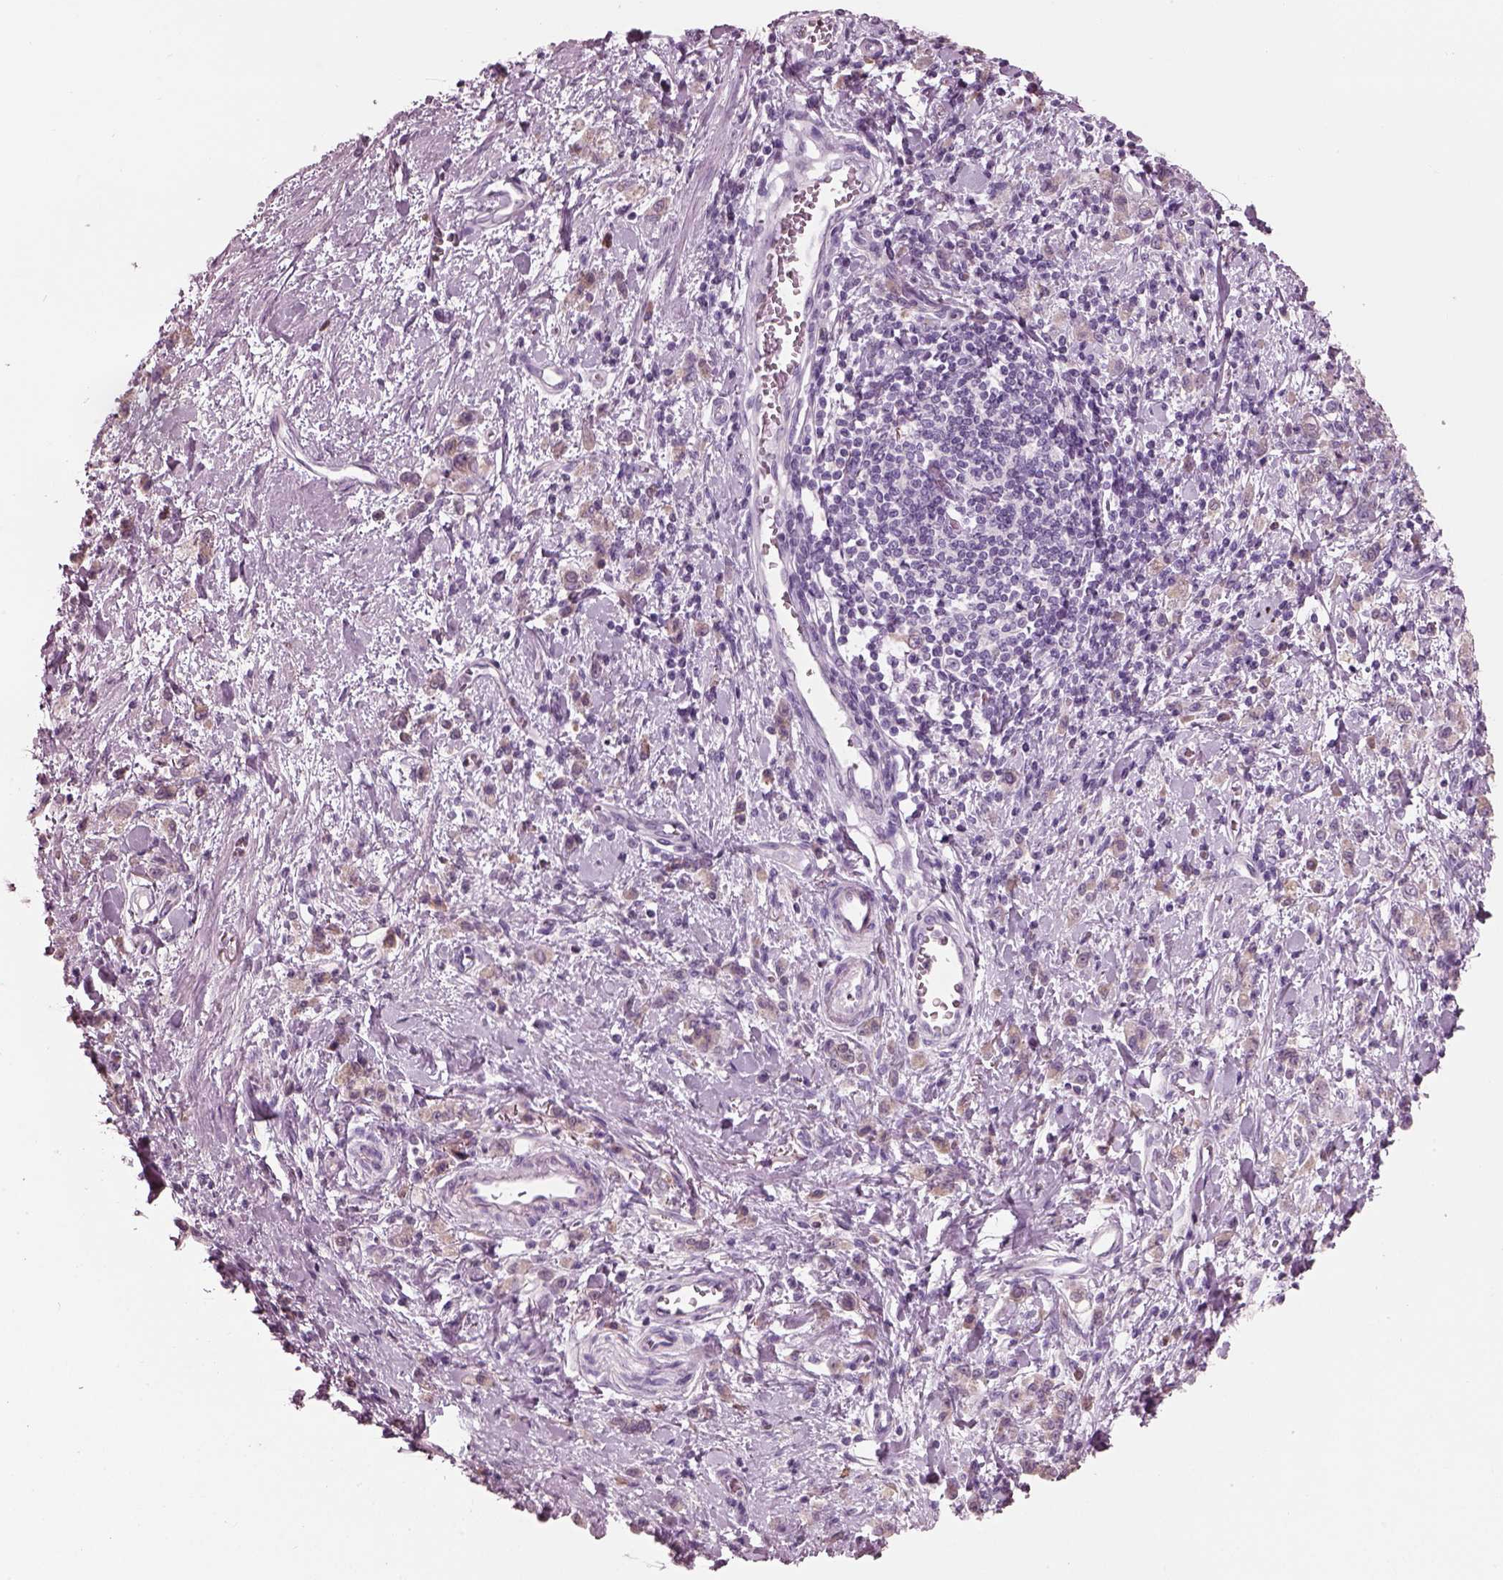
{"staining": {"intensity": "negative", "quantity": "none", "location": "none"}, "tissue": "stomach cancer", "cell_type": "Tumor cells", "image_type": "cancer", "snomed": [{"axis": "morphology", "description": "Adenocarcinoma, NOS"}, {"axis": "topography", "description": "Stomach"}], "caption": "Immunohistochemical staining of human stomach cancer (adenocarcinoma) exhibits no significant positivity in tumor cells. Nuclei are stained in blue.", "gene": "SLC27A2", "patient": {"sex": "male", "age": 77}}